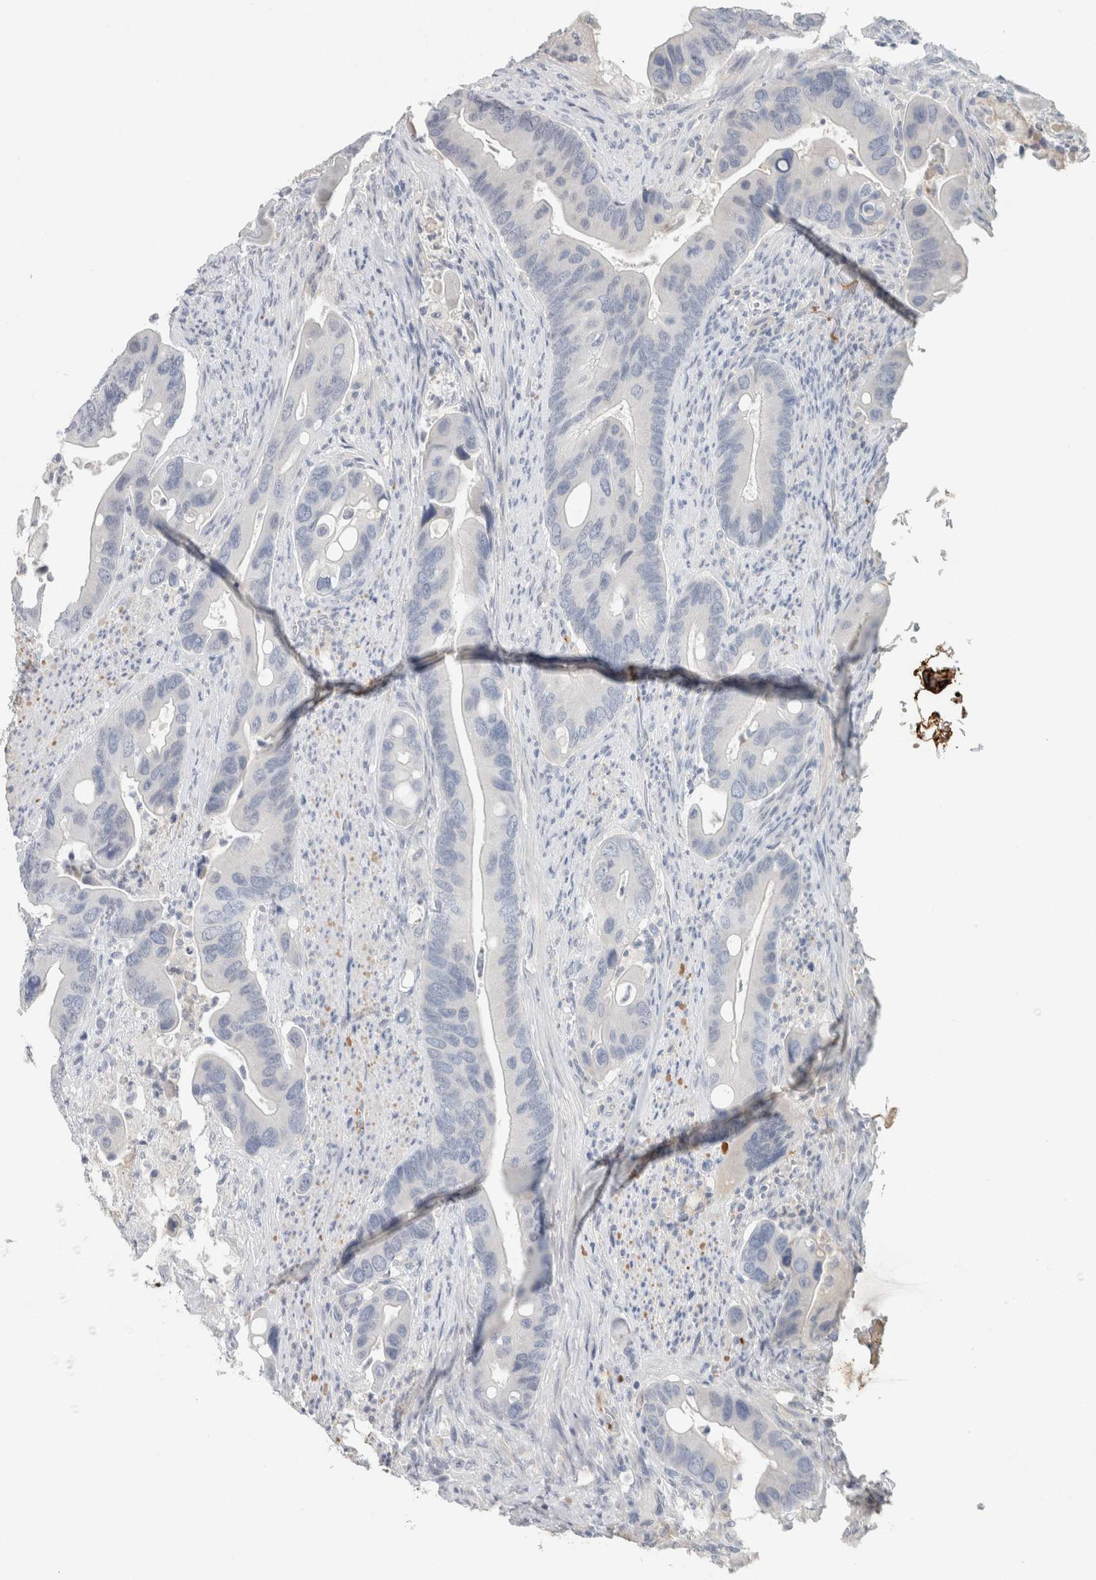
{"staining": {"intensity": "negative", "quantity": "none", "location": "none"}, "tissue": "colorectal cancer", "cell_type": "Tumor cells", "image_type": "cancer", "snomed": [{"axis": "morphology", "description": "Adenocarcinoma, NOS"}, {"axis": "topography", "description": "Rectum"}], "caption": "Protein analysis of colorectal adenocarcinoma shows no significant positivity in tumor cells.", "gene": "CD36", "patient": {"sex": "female", "age": 57}}